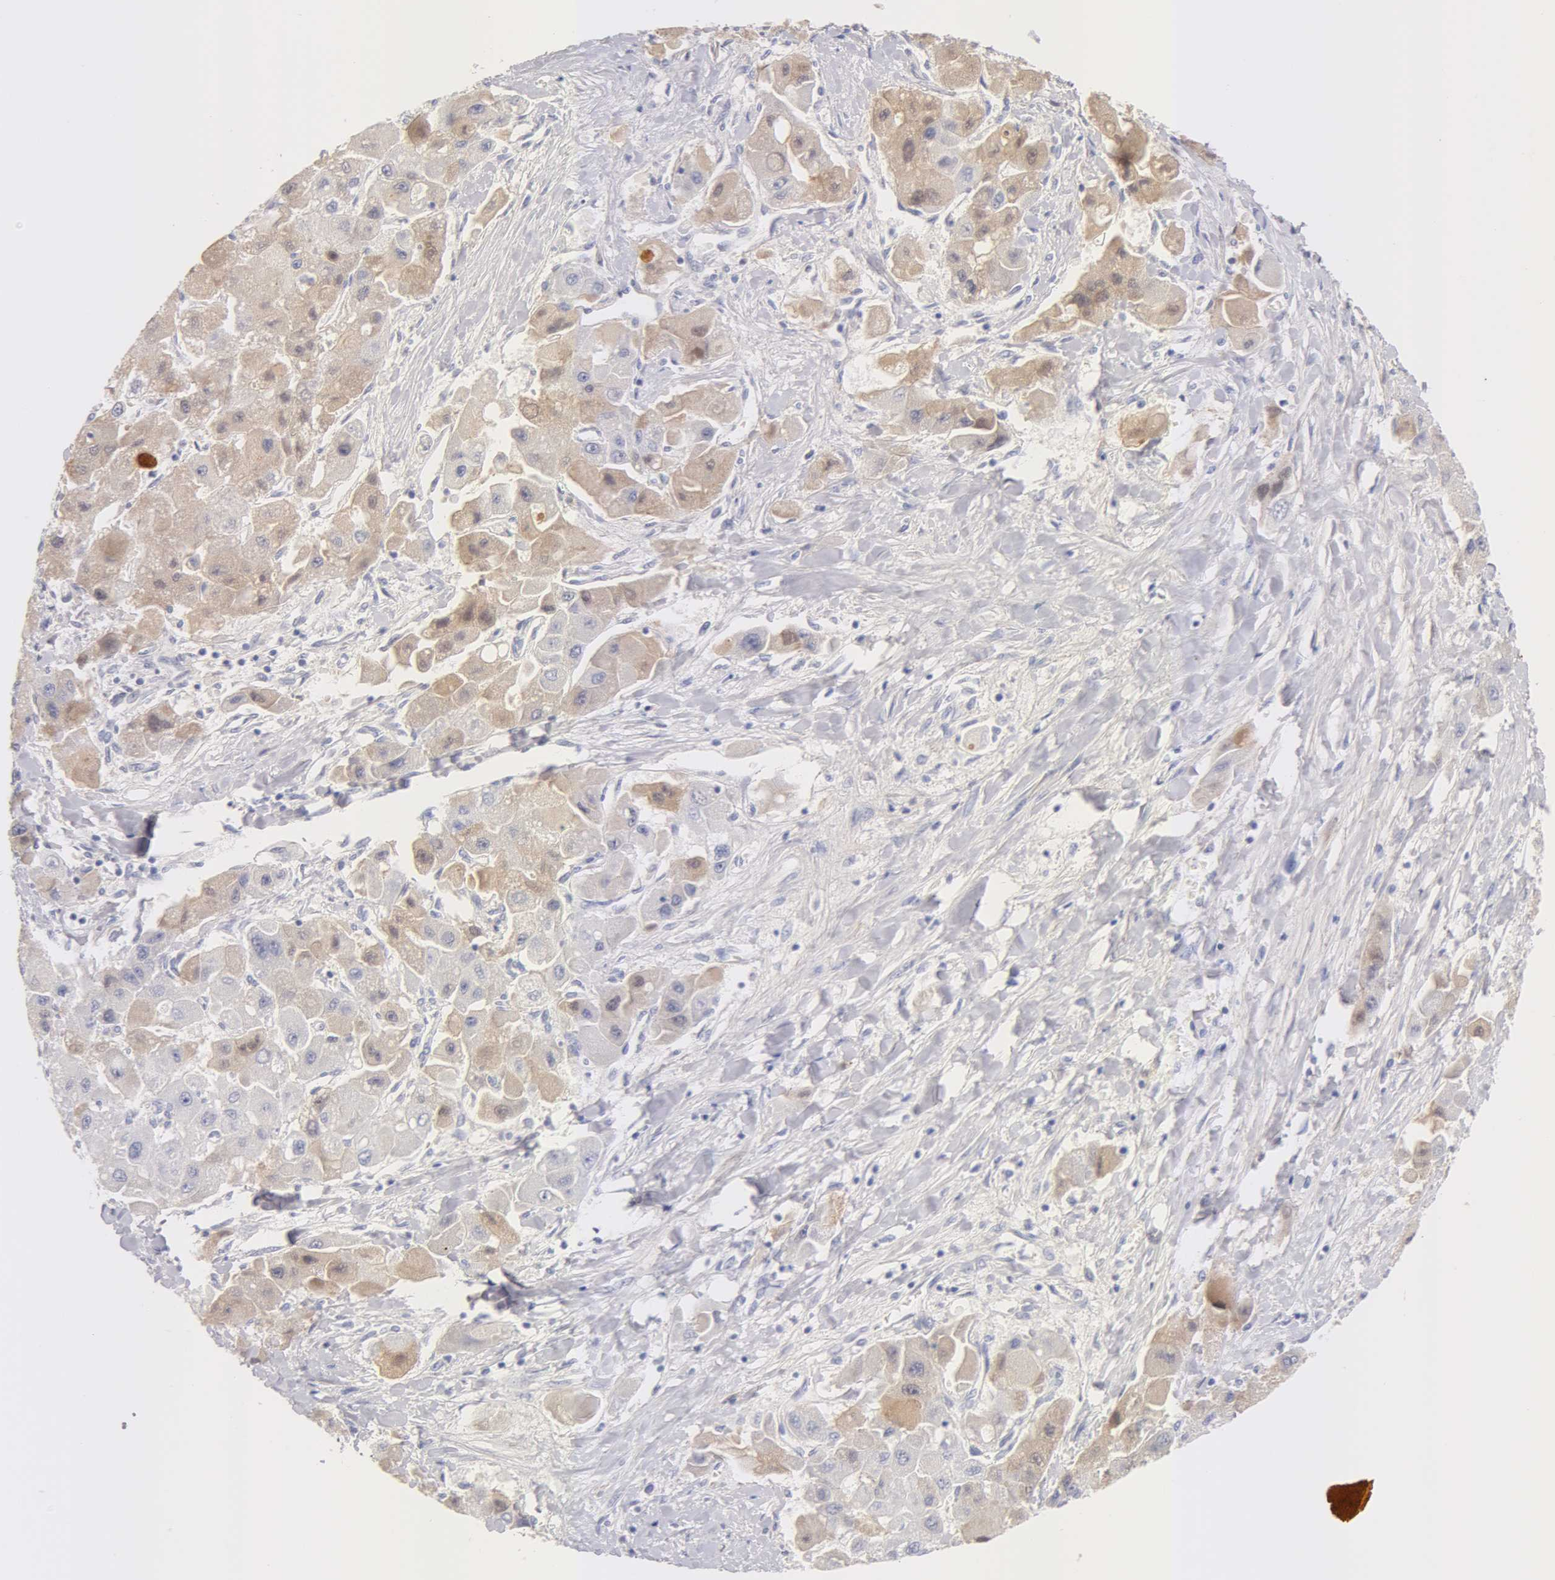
{"staining": {"intensity": "negative", "quantity": "none", "location": "none"}, "tissue": "liver cancer", "cell_type": "Tumor cells", "image_type": "cancer", "snomed": [{"axis": "morphology", "description": "Carcinoma, Hepatocellular, NOS"}, {"axis": "topography", "description": "Liver"}], "caption": "Tumor cells are negative for brown protein staining in liver cancer. (IHC, brightfield microscopy, high magnification).", "gene": "AHSG", "patient": {"sex": "male", "age": 24}}